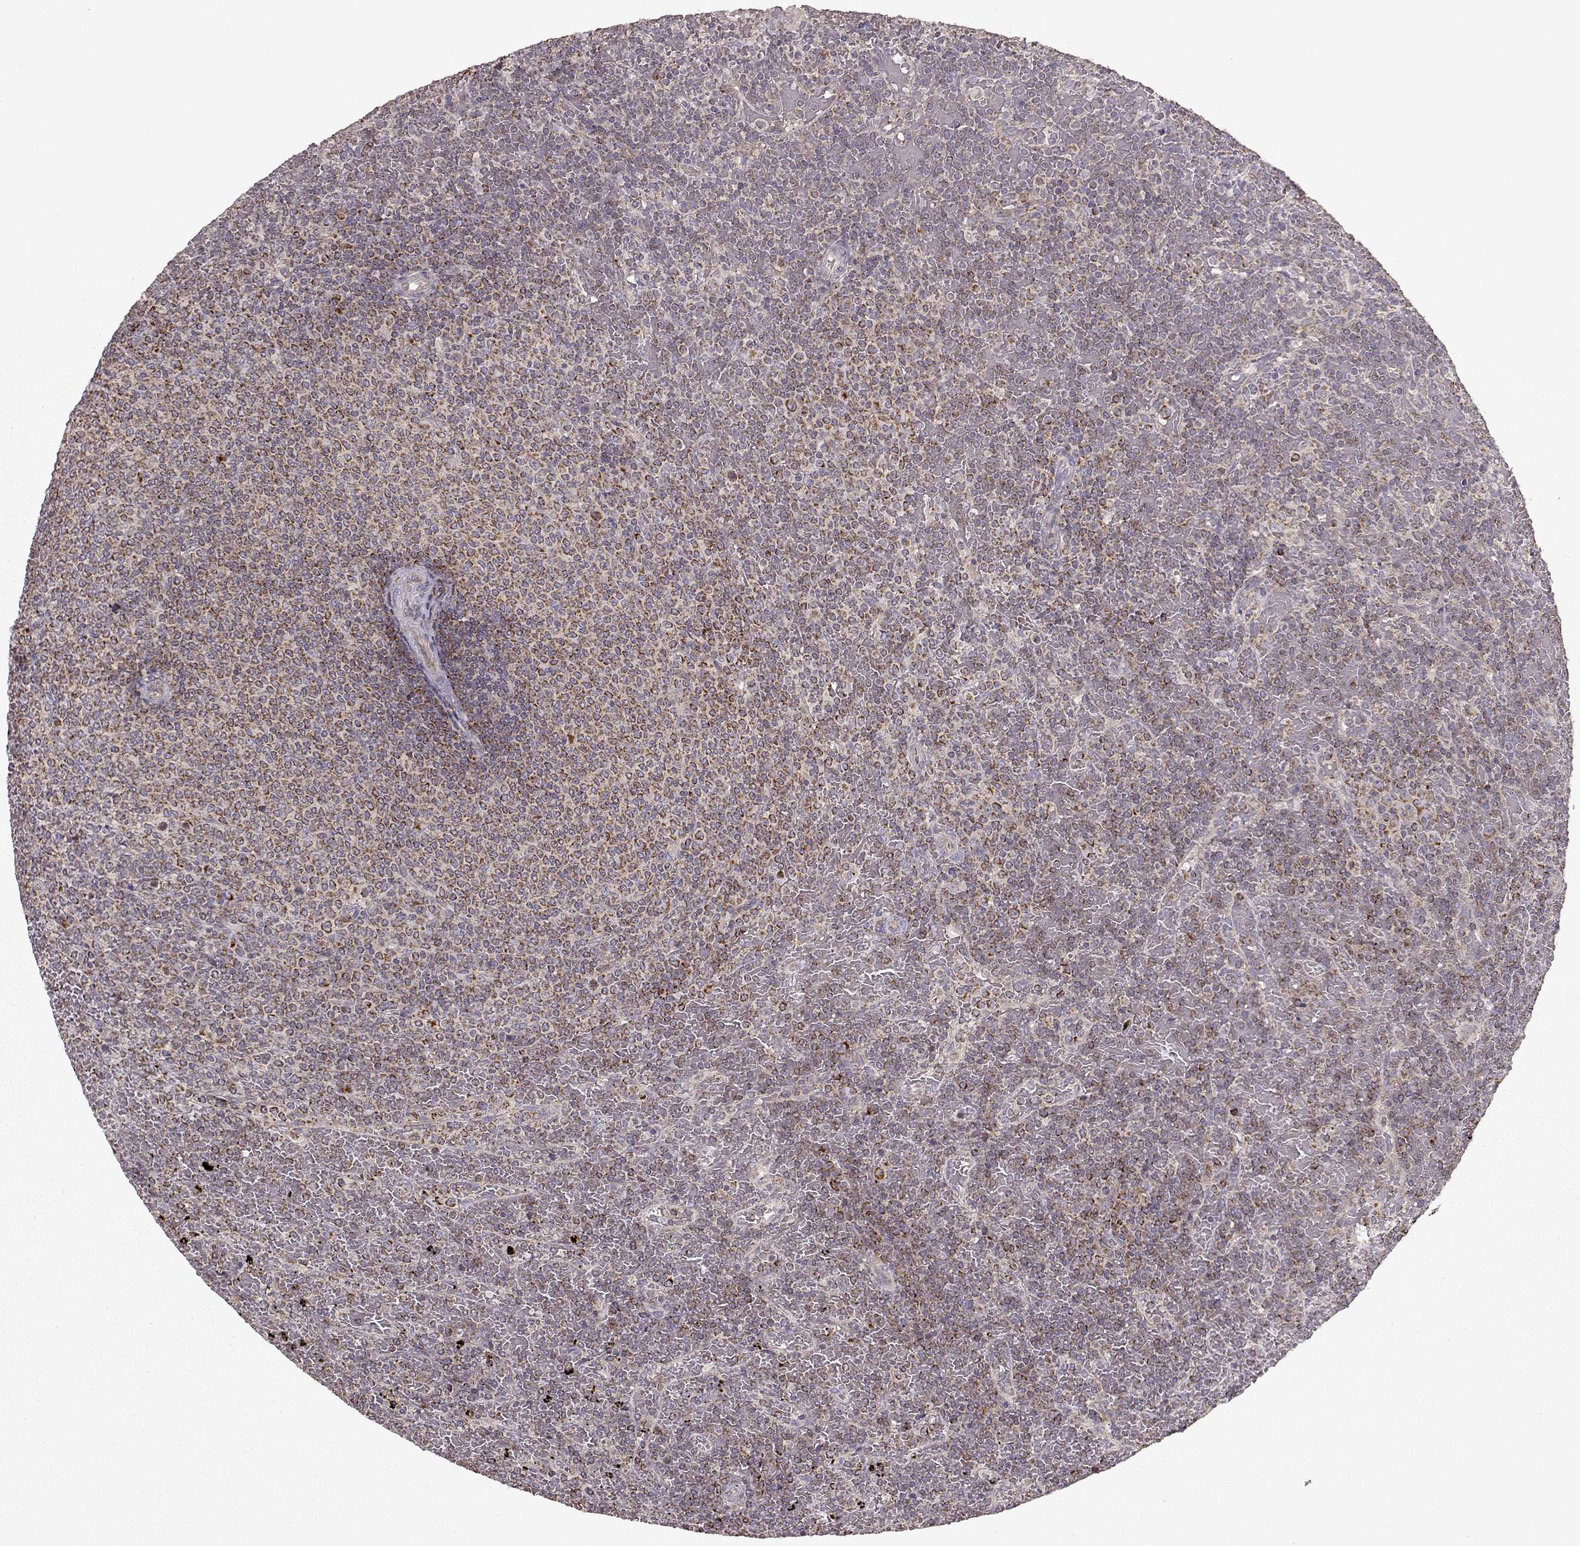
{"staining": {"intensity": "strong", "quantity": ">75%", "location": "cytoplasmic/membranous"}, "tissue": "lymphoma", "cell_type": "Tumor cells", "image_type": "cancer", "snomed": [{"axis": "morphology", "description": "Malignant lymphoma, non-Hodgkin's type, Low grade"}, {"axis": "topography", "description": "Spleen"}], "caption": "Low-grade malignant lymphoma, non-Hodgkin's type stained with immunohistochemistry reveals strong cytoplasmic/membranous positivity in about >75% of tumor cells. Ihc stains the protein of interest in brown and the nuclei are stained blue.", "gene": "CMTM3", "patient": {"sex": "female", "age": 77}}